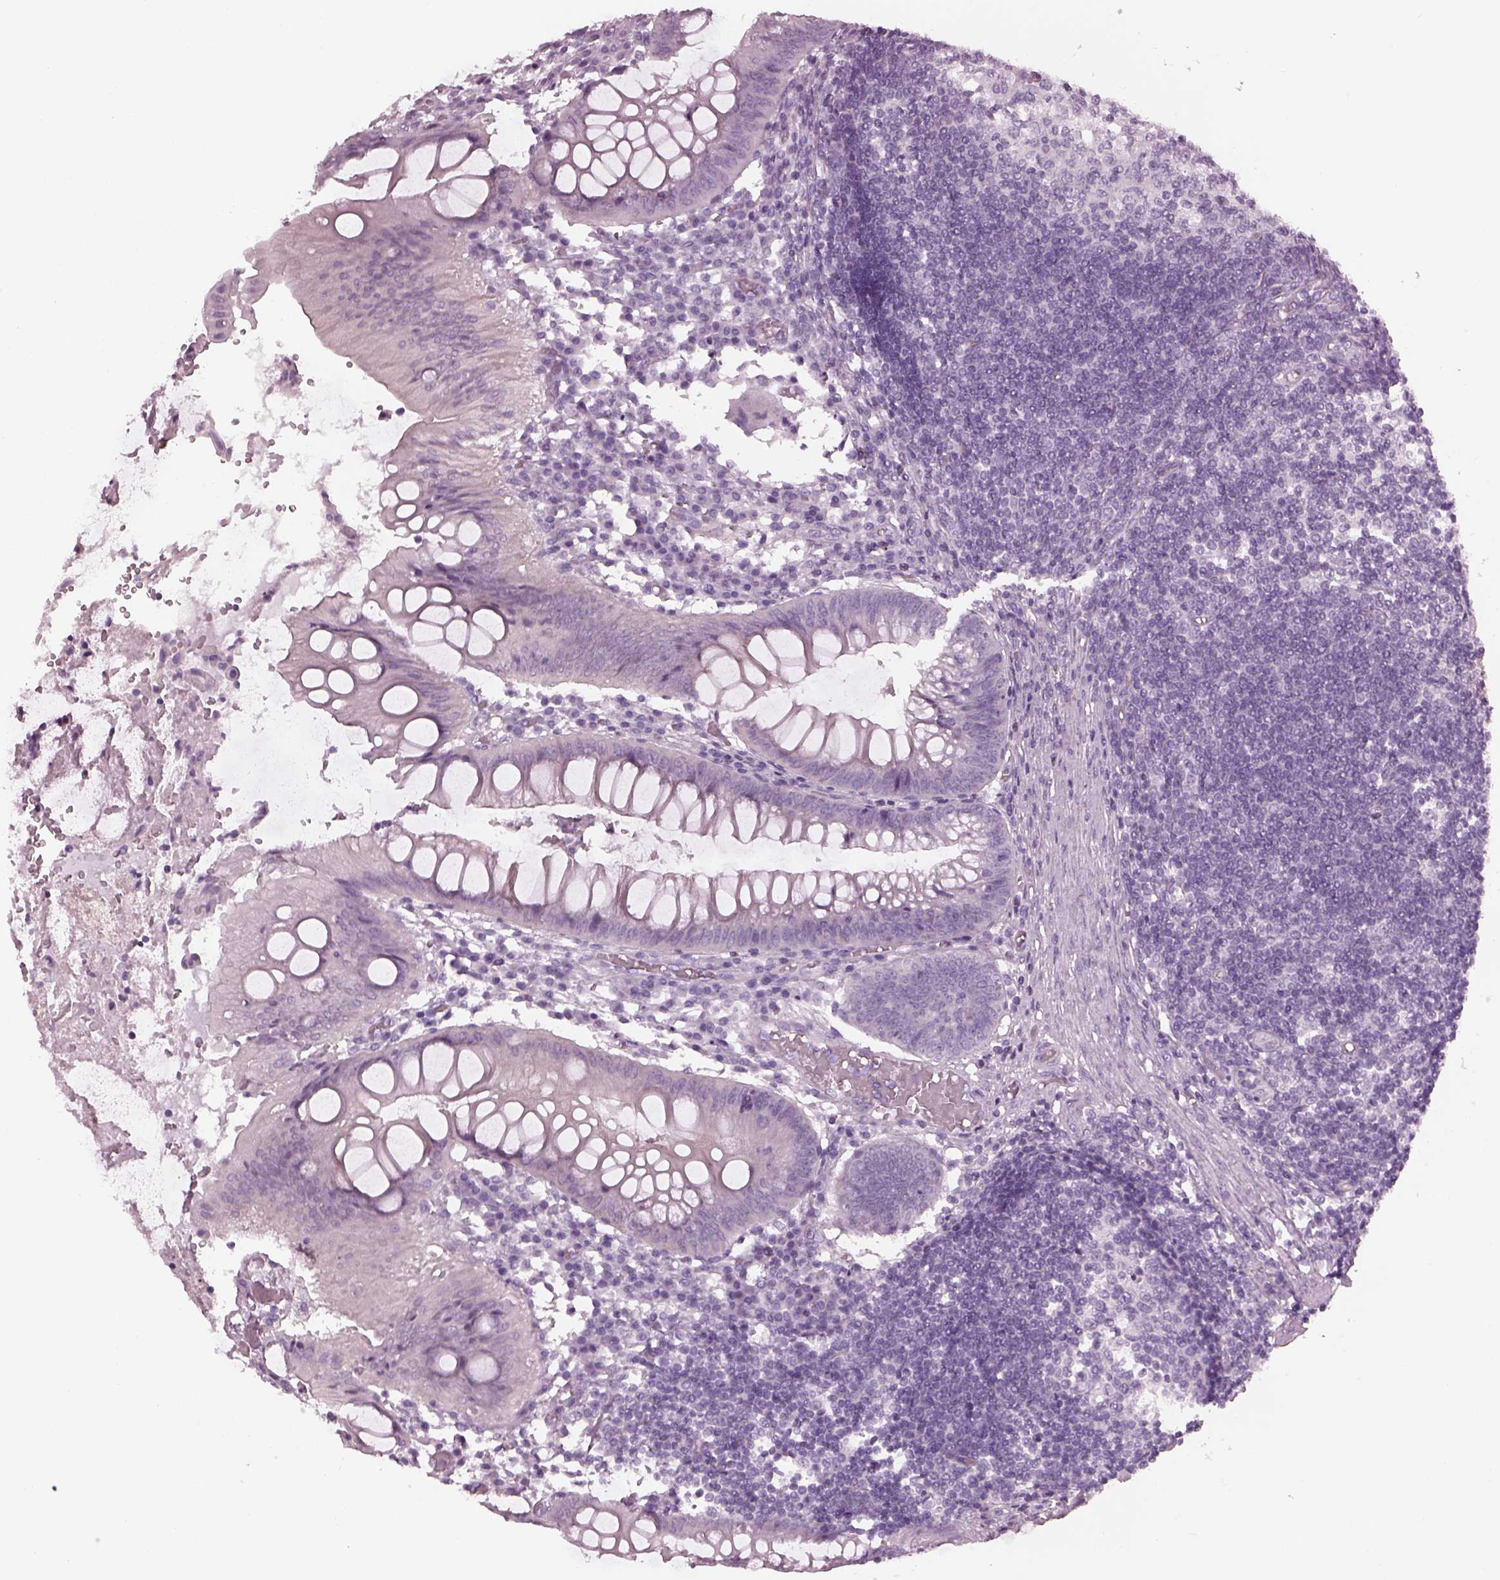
{"staining": {"intensity": "negative", "quantity": "none", "location": "none"}, "tissue": "appendix", "cell_type": "Glandular cells", "image_type": "normal", "snomed": [{"axis": "morphology", "description": "Normal tissue, NOS"}, {"axis": "morphology", "description": "Inflammation, NOS"}, {"axis": "topography", "description": "Appendix"}], "caption": "Glandular cells are negative for protein expression in unremarkable human appendix. (DAB (3,3'-diaminobenzidine) IHC with hematoxylin counter stain).", "gene": "PDC", "patient": {"sex": "male", "age": 16}}